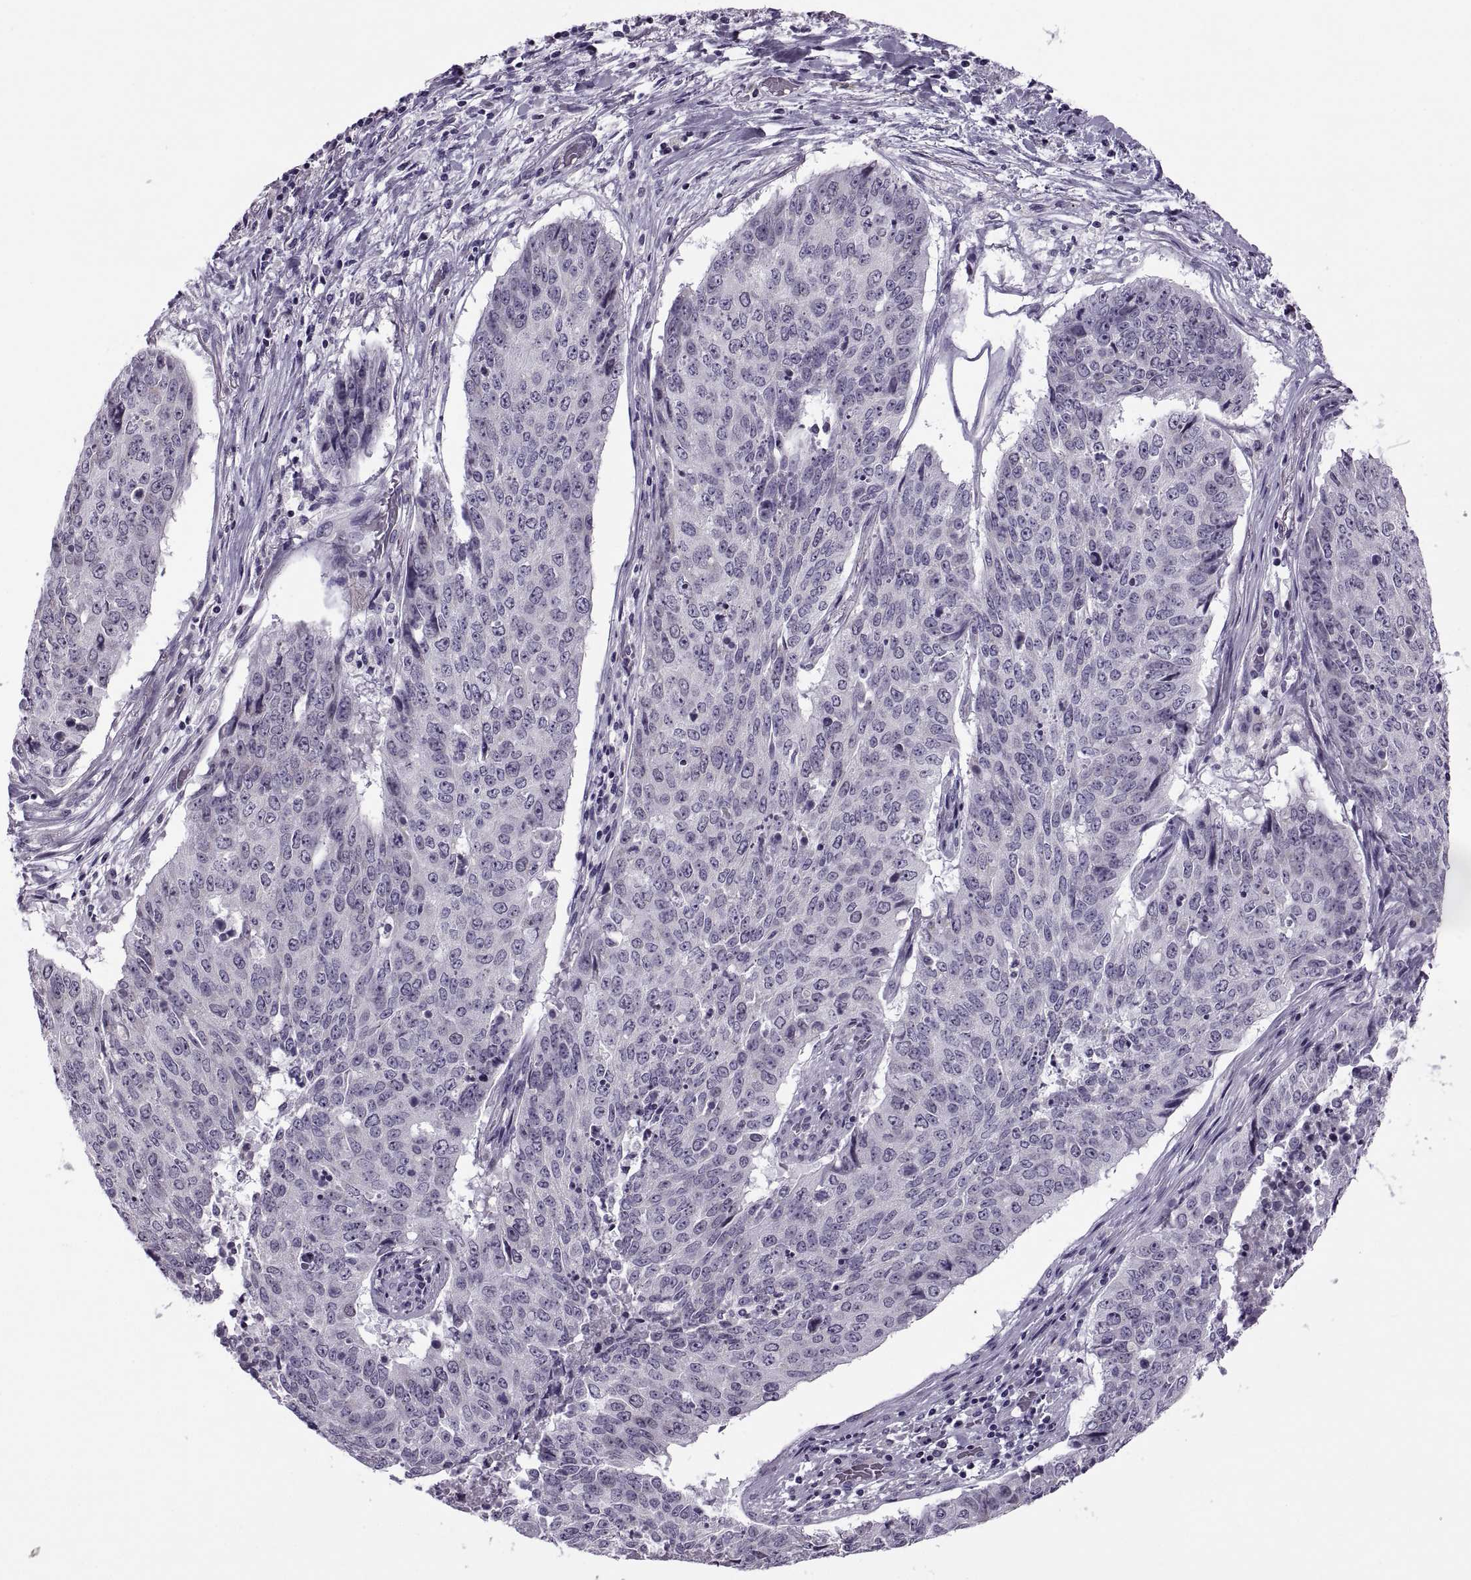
{"staining": {"intensity": "negative", "quantity": "none", "location": "none"}, "tissue": "lung cancer", "cell_type": "Tumor cells", "image_type": "cancer", "snomed": [{"axis": "morphology", "description": "Normal tissue, NOS"}, {"axis": "morphology", "description": "Squamous cell carcinoma, NOS"}, {"axis": "topography", "description": "Bronchus"}, {"axis": "topography", "description": "Lung"}], "caption": "Tumor cells show no significant staining in lung cancer.", "gene": "MAGEB1", "patient": {"sex": "male", "age": 64}}